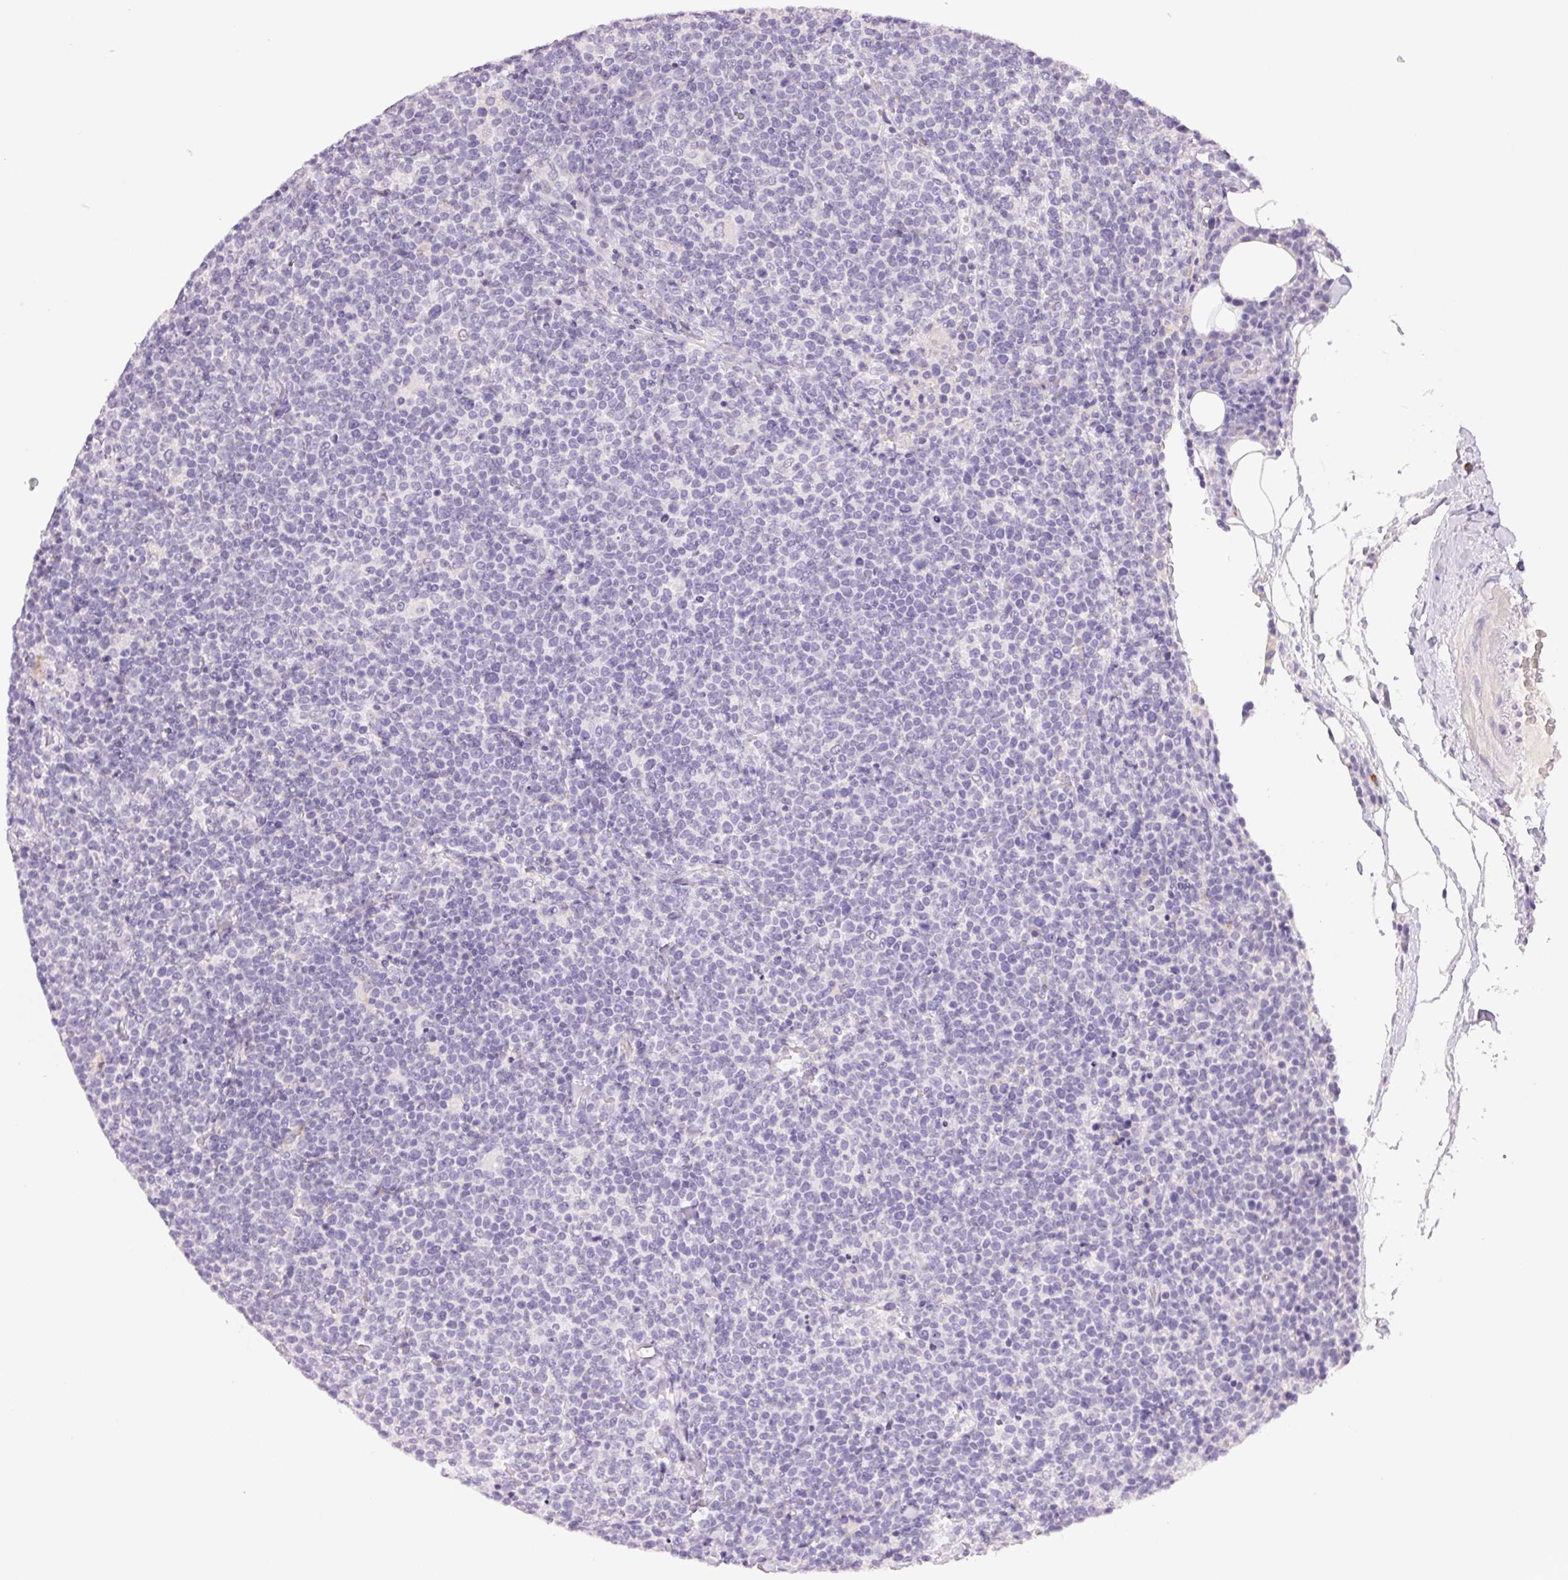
{"staining": {"intensity": "negative", "quantity": "none", "location": "none"}, "tissue": "lymphoma", "cell_type": "Tumor cells", "image_type": "cancer", "snomed": [{"axis": "morphology", "description": "Malignant lymphoma, non-Hodgkin's type, High grade"}, {"axis": "topography", "description": "Lymph node"}], "caption": "An immunohistochemistry photomicrograph of lymphoma is shown. There is no staining in tumor cells of lymphoma.", "gene": "BPIFB2", "patient": {"sex": "male", "age": 61}}